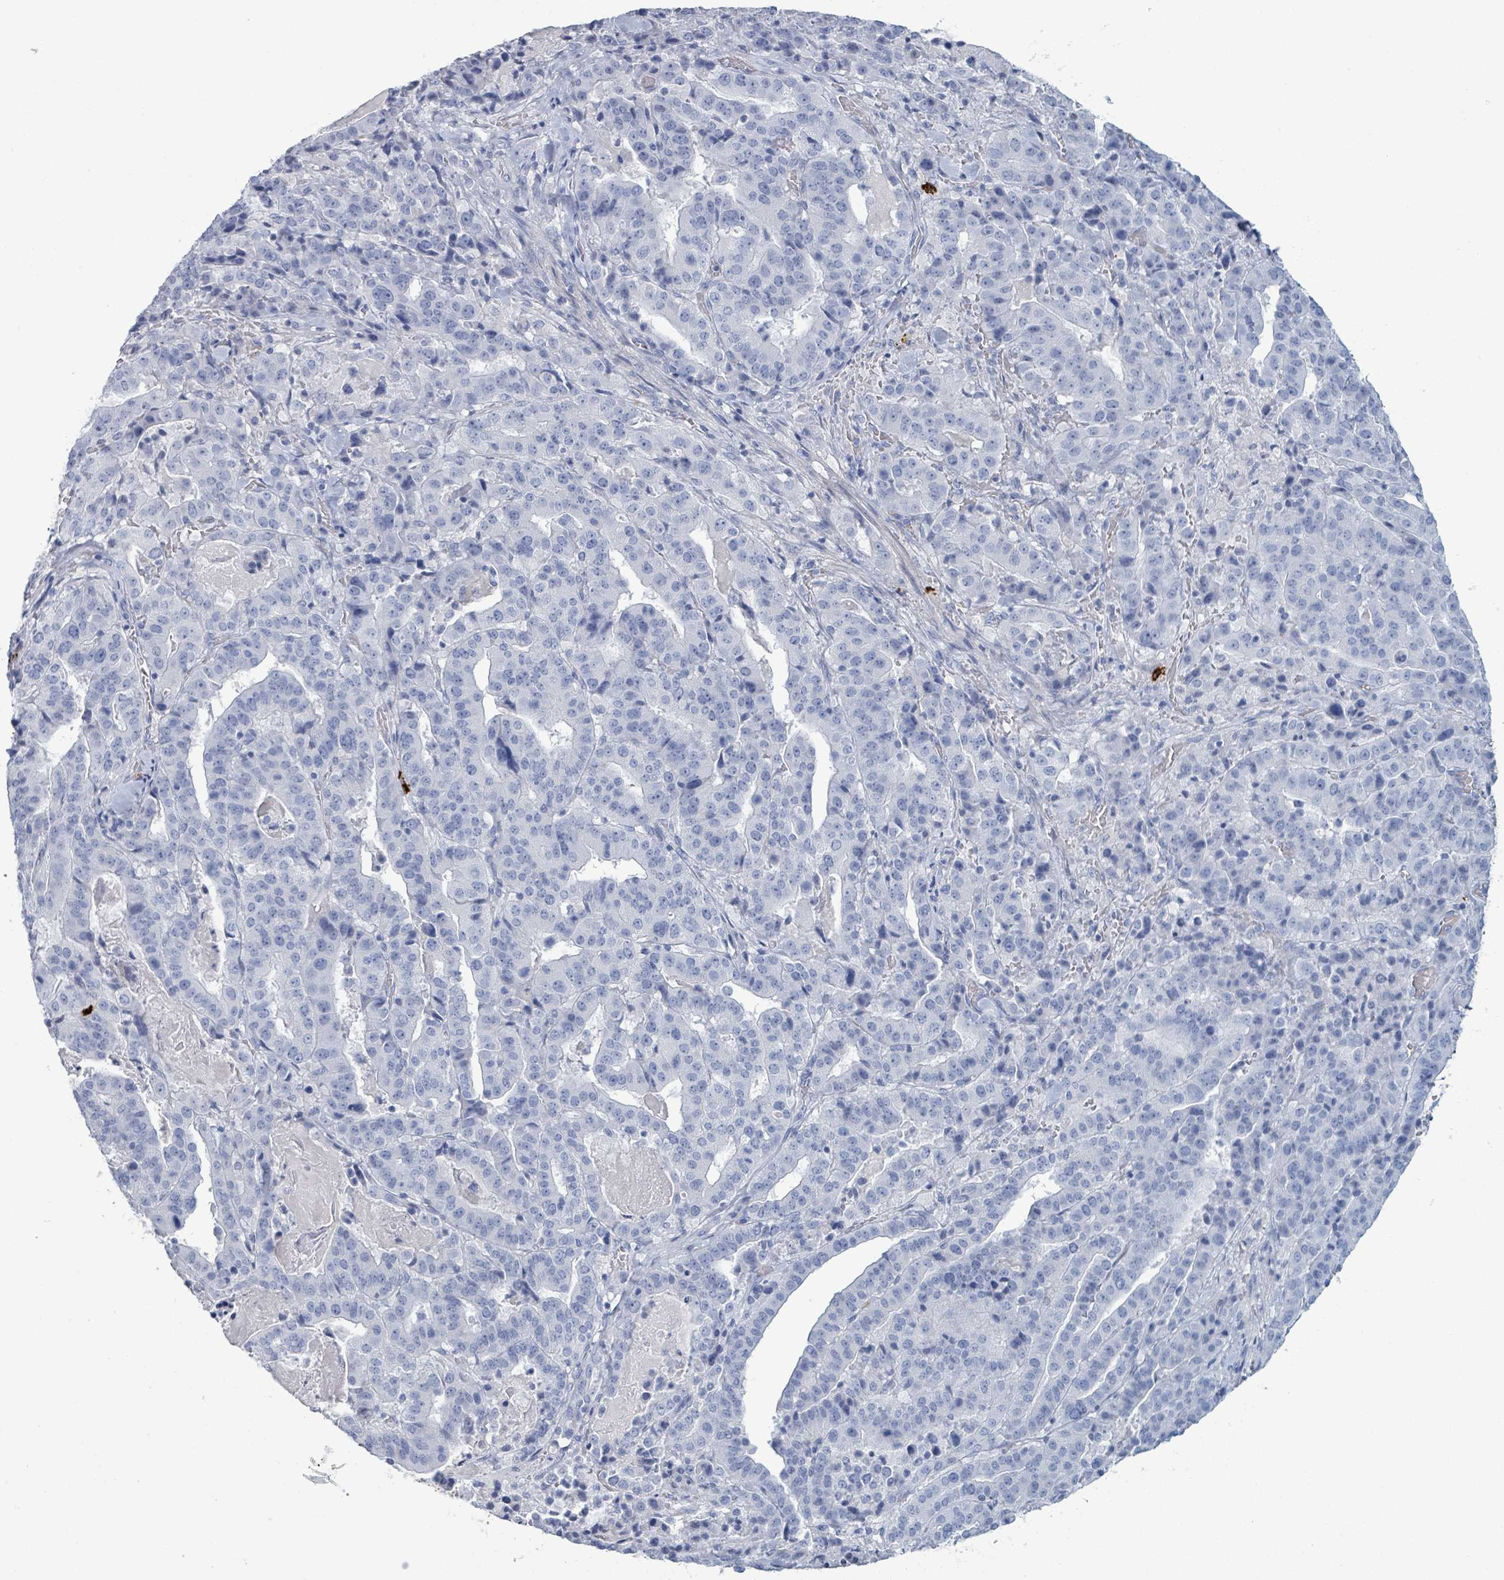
{"staining": {"intensity": "negative", "quantity": "none", "location": "none"}, "tissue": "stomach cancer", "cell_type": "Tumor cells", "image_type": "cancer", "snomed": [{"axis": "morphology", "description": "Adenocarcinoma, NOS"}, {"axis": "topography", "description": "Stomach"}], "caption": "This micrograph is of stomach cancer (adenocarcinoma) stained with IHC to label a protein in brown with the nuclei are counter-stained blue. There is no expression in tumor cells.", "gene": "VPS13D", "patient": {"sex": "male", "age": 48}}